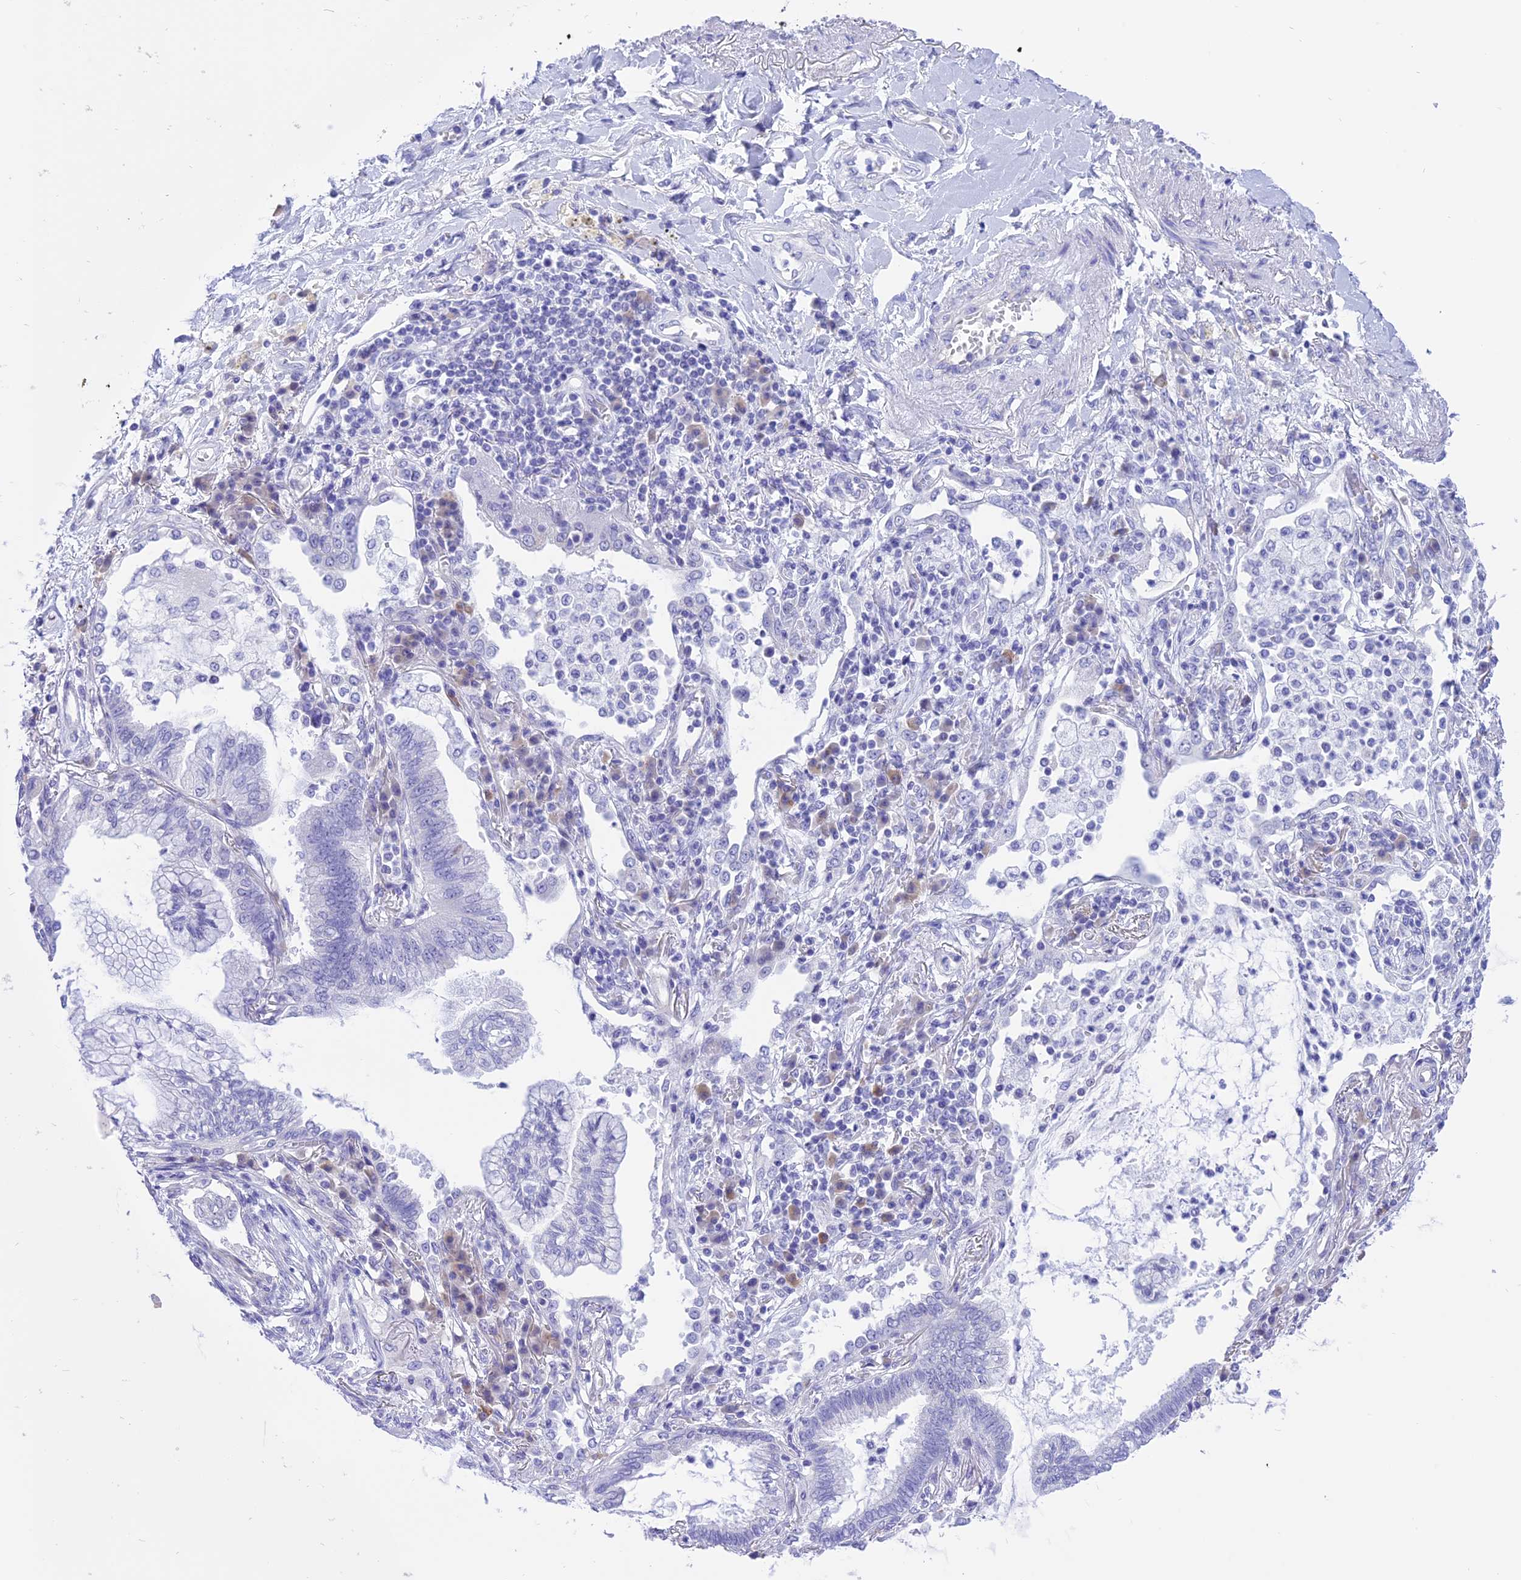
{"staining": {"intensity": "negative", "quantity": "none", "location": "none"}, "tissue": "lung cancer", "cell_type": "Tumor cells", "image_type": "cancer", "snomed": [{"axis": "morphology", "description": "Adenocarcinoma, NOS"}, {"axis": "topography", "description": "Lung"}], "caption": "DAB immunohistochemical staining of human lung cancer exhibits no significant expression in tumor cells. (DAB IHC with hematoxylin counter stain).", "gene": "DCAF16", "patient": {"sex": "female", "age": 70}}